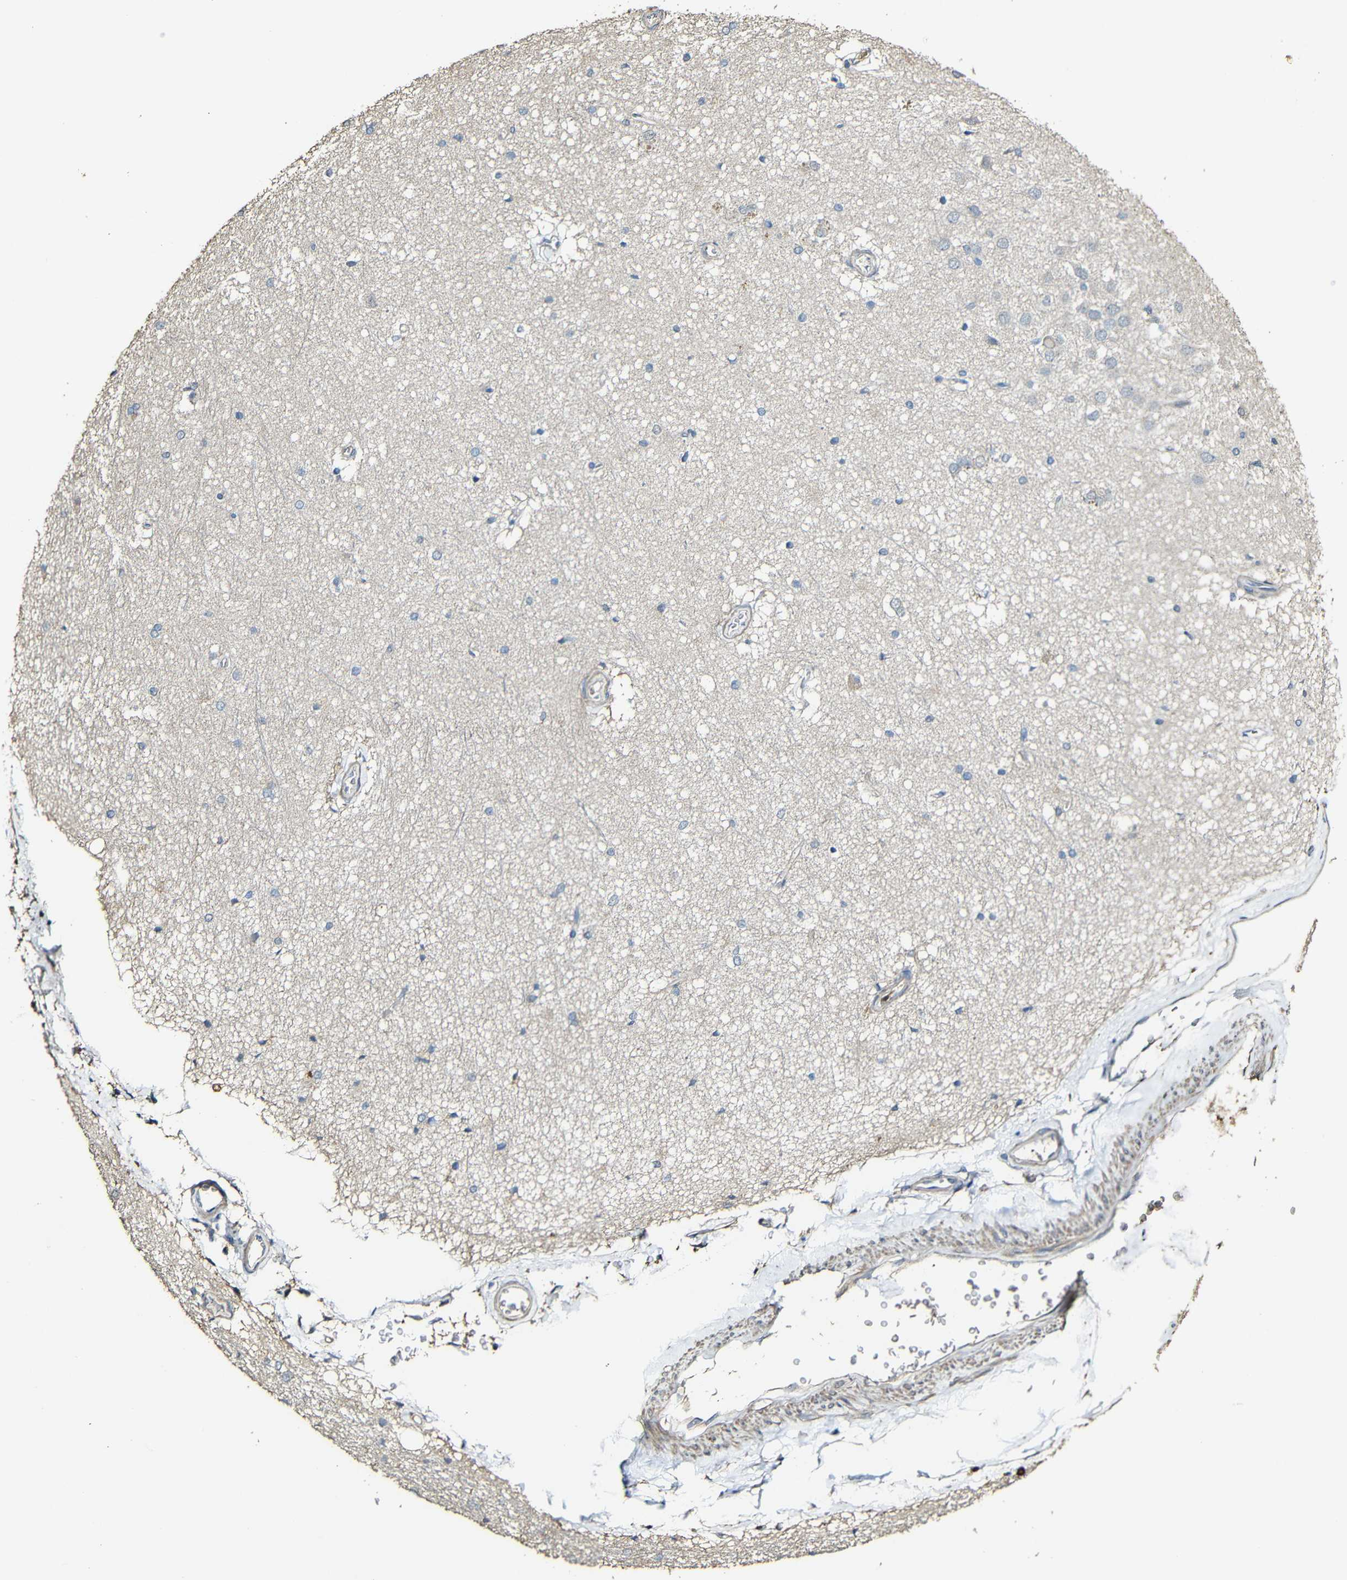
{"staining": {"intensity": "negative", "quantity": "none", "location": "none"}, "tissue": "hippocampus", "cell_type": "Glial cells", "image_type": "normal", "snomed": [{"axis": "morphology", "description": "Normal tissue, NOS"}, {"axis": "topography", "description": "Hippocampus"}], "caption": "Immunohistochemistry (IHC) of normal human hippocampus displays no expression in glial cells.", "gene": "CASP8", "patient": {"sex": "female", "age": 19}}